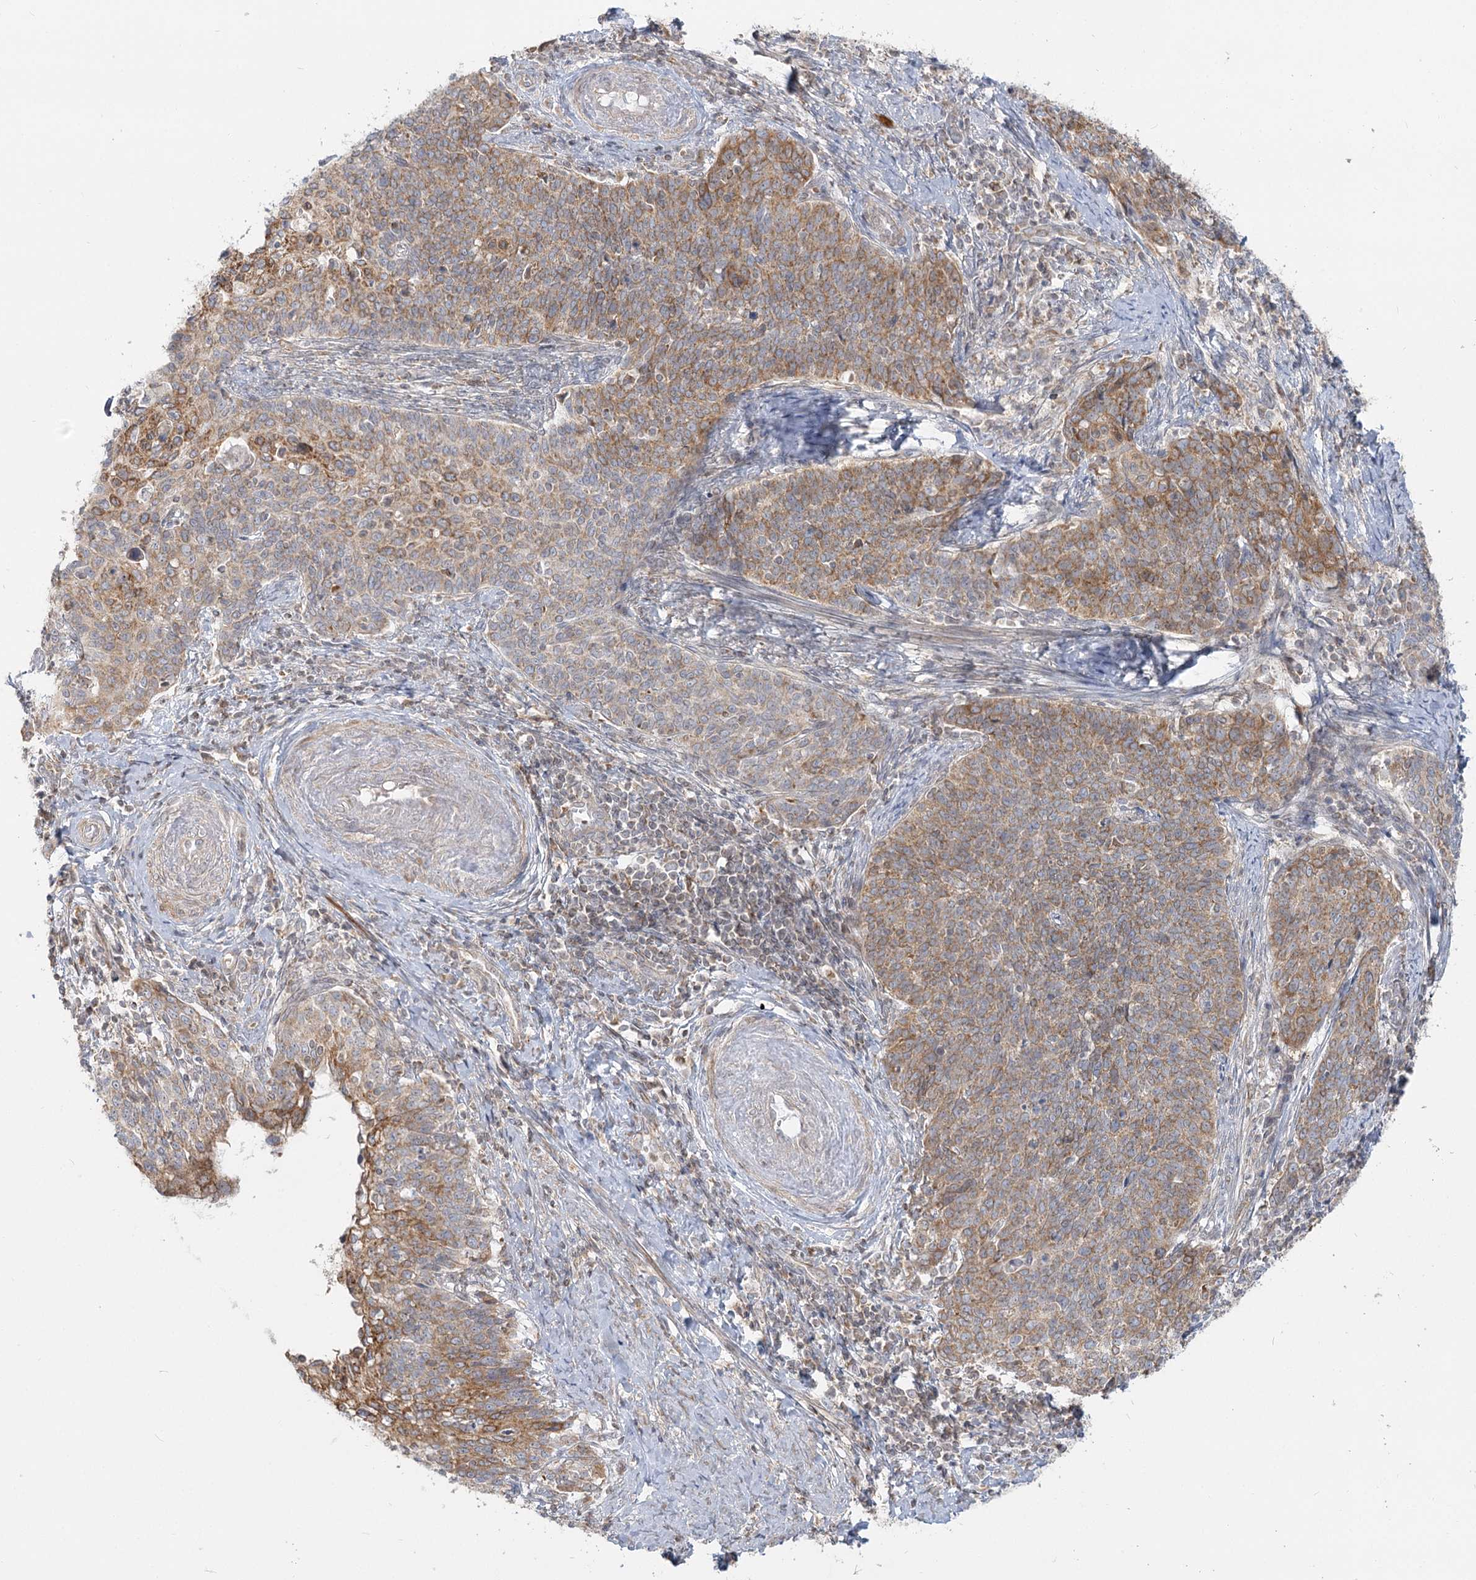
{"staining": {"intensity": "moderate", "quantity": ">75%", "location": "cytoplasmic/membranous"}, "tissue": "cervical cancer", "cell_type": "Tumor cells", "image_type": "cancer", "snomed": [{"axis": "morphology", "description": "Squamous cell carcinoma, NOS"}, {"axis": "topography", "description": "Cervix"}], "caption": "An IHC micrograph of neoplastic tissue is shown. Protein staining in brown labels moderate cytoplasmic/membranous positivity in cervical cancer within tumor cells. The staining was performed using DAB (3,3'-diaminobenzidine) to visualize the protein expression in brown, while the nuclei were stained in blue with hematoxylin (Magnification: 20x).", "gene": "MTMR3", "patient": {"sex": "female", "age": 39}}